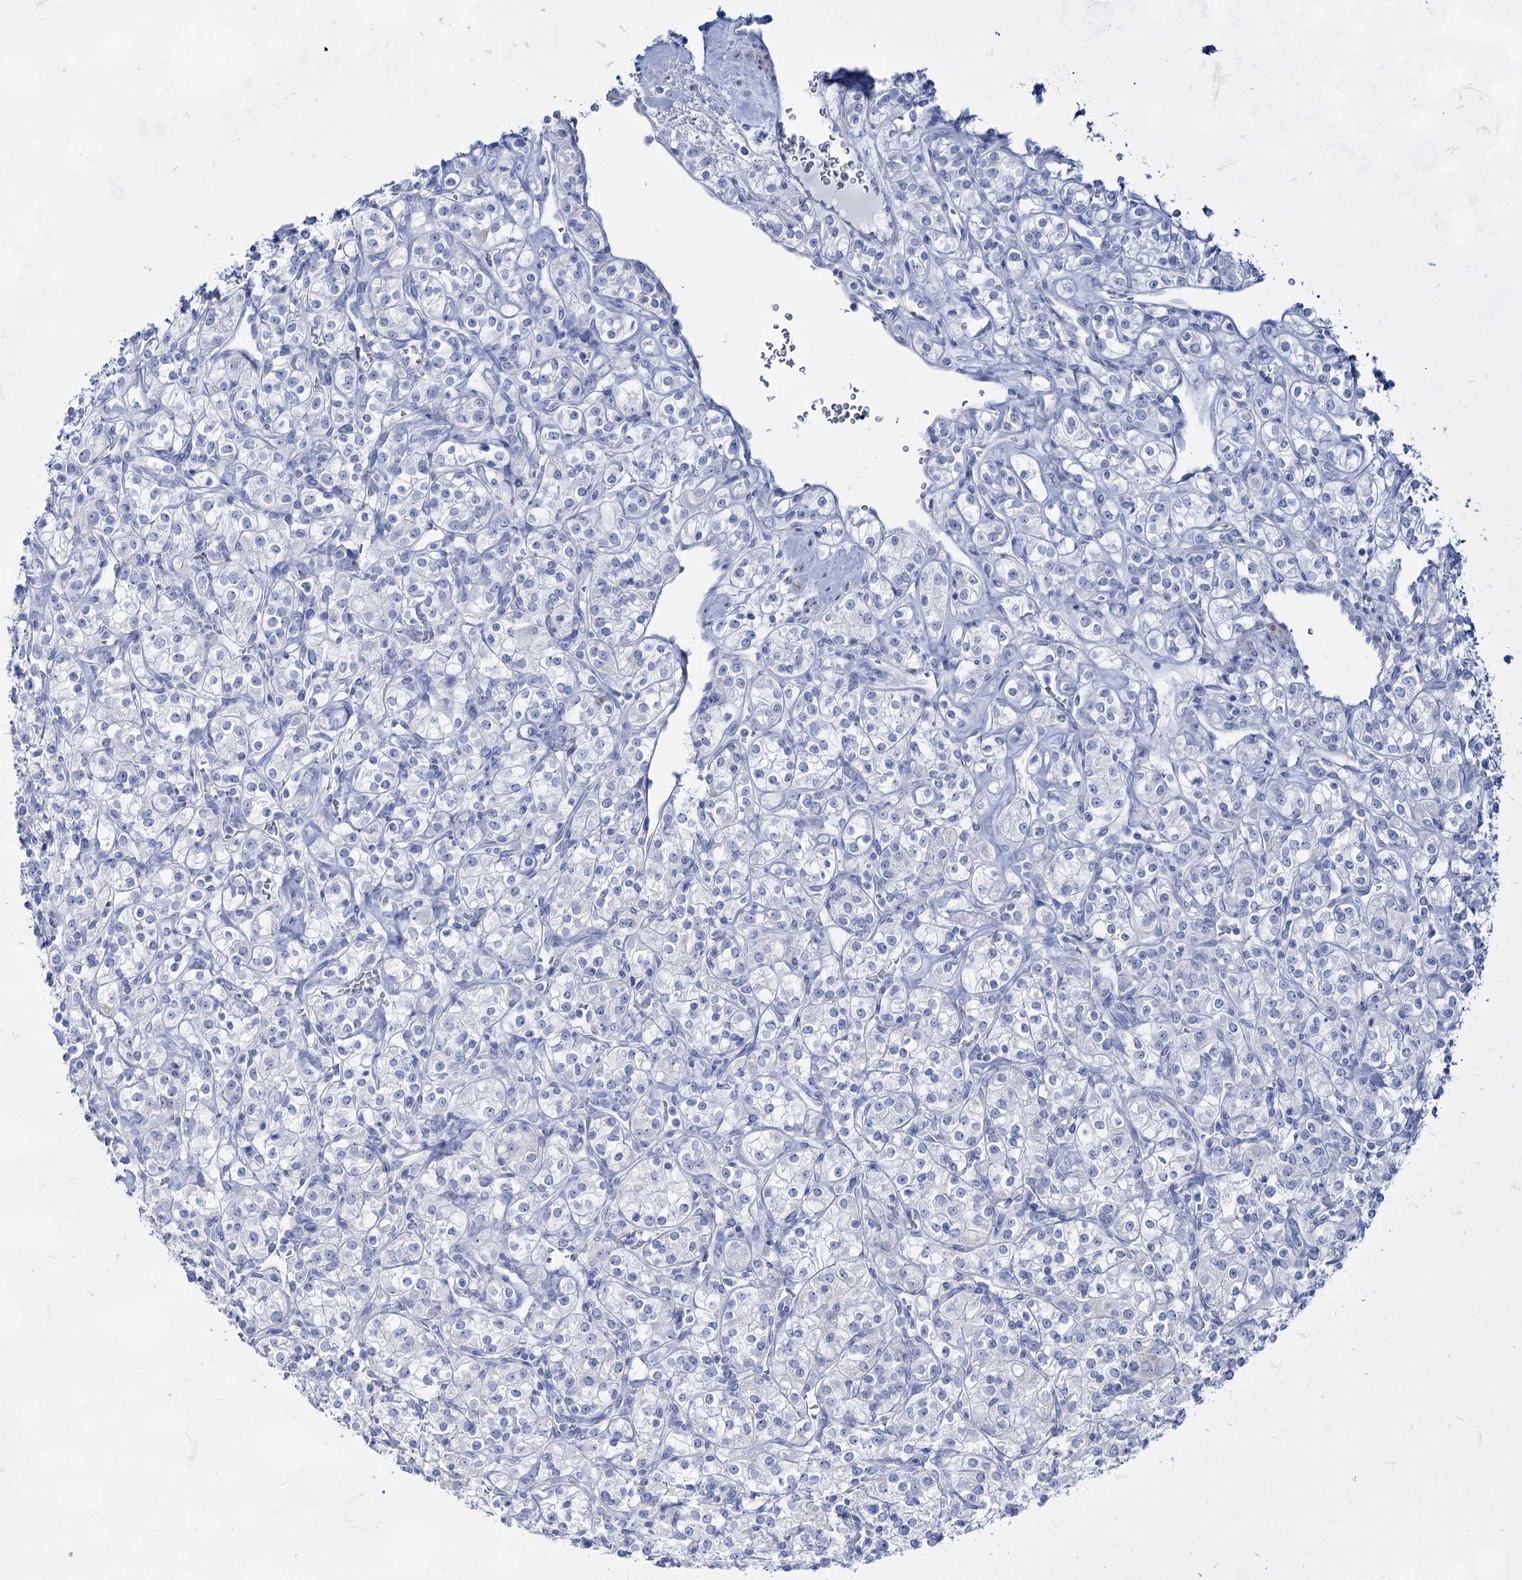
{"staining": {"intensity": "negative", "quantity": "none", "location": "none"}, "tissue": "renal cancer", "cell_type": "Tumor cells", "image_type": "cancer", "snomed": [{"axis": "morphology", "description": "Adenocarcinoma, NOS"}, {"axis": "topography", "description": "Kidney"}], "caption": "A high-resolution micrograph shows immunohistochemistry staining of renal adenocarcinoma, which demonstrates no significant staining in tumor cells. Brightfield microscopy of immunohistochemistry (IHC) stained with DAB (3,3'-diaminobenzidine) (brown) and hematoxylin (blue), captured at high magnification.", "gene": "ACRV1", "patient": {"sex": "male", "age": 77}}